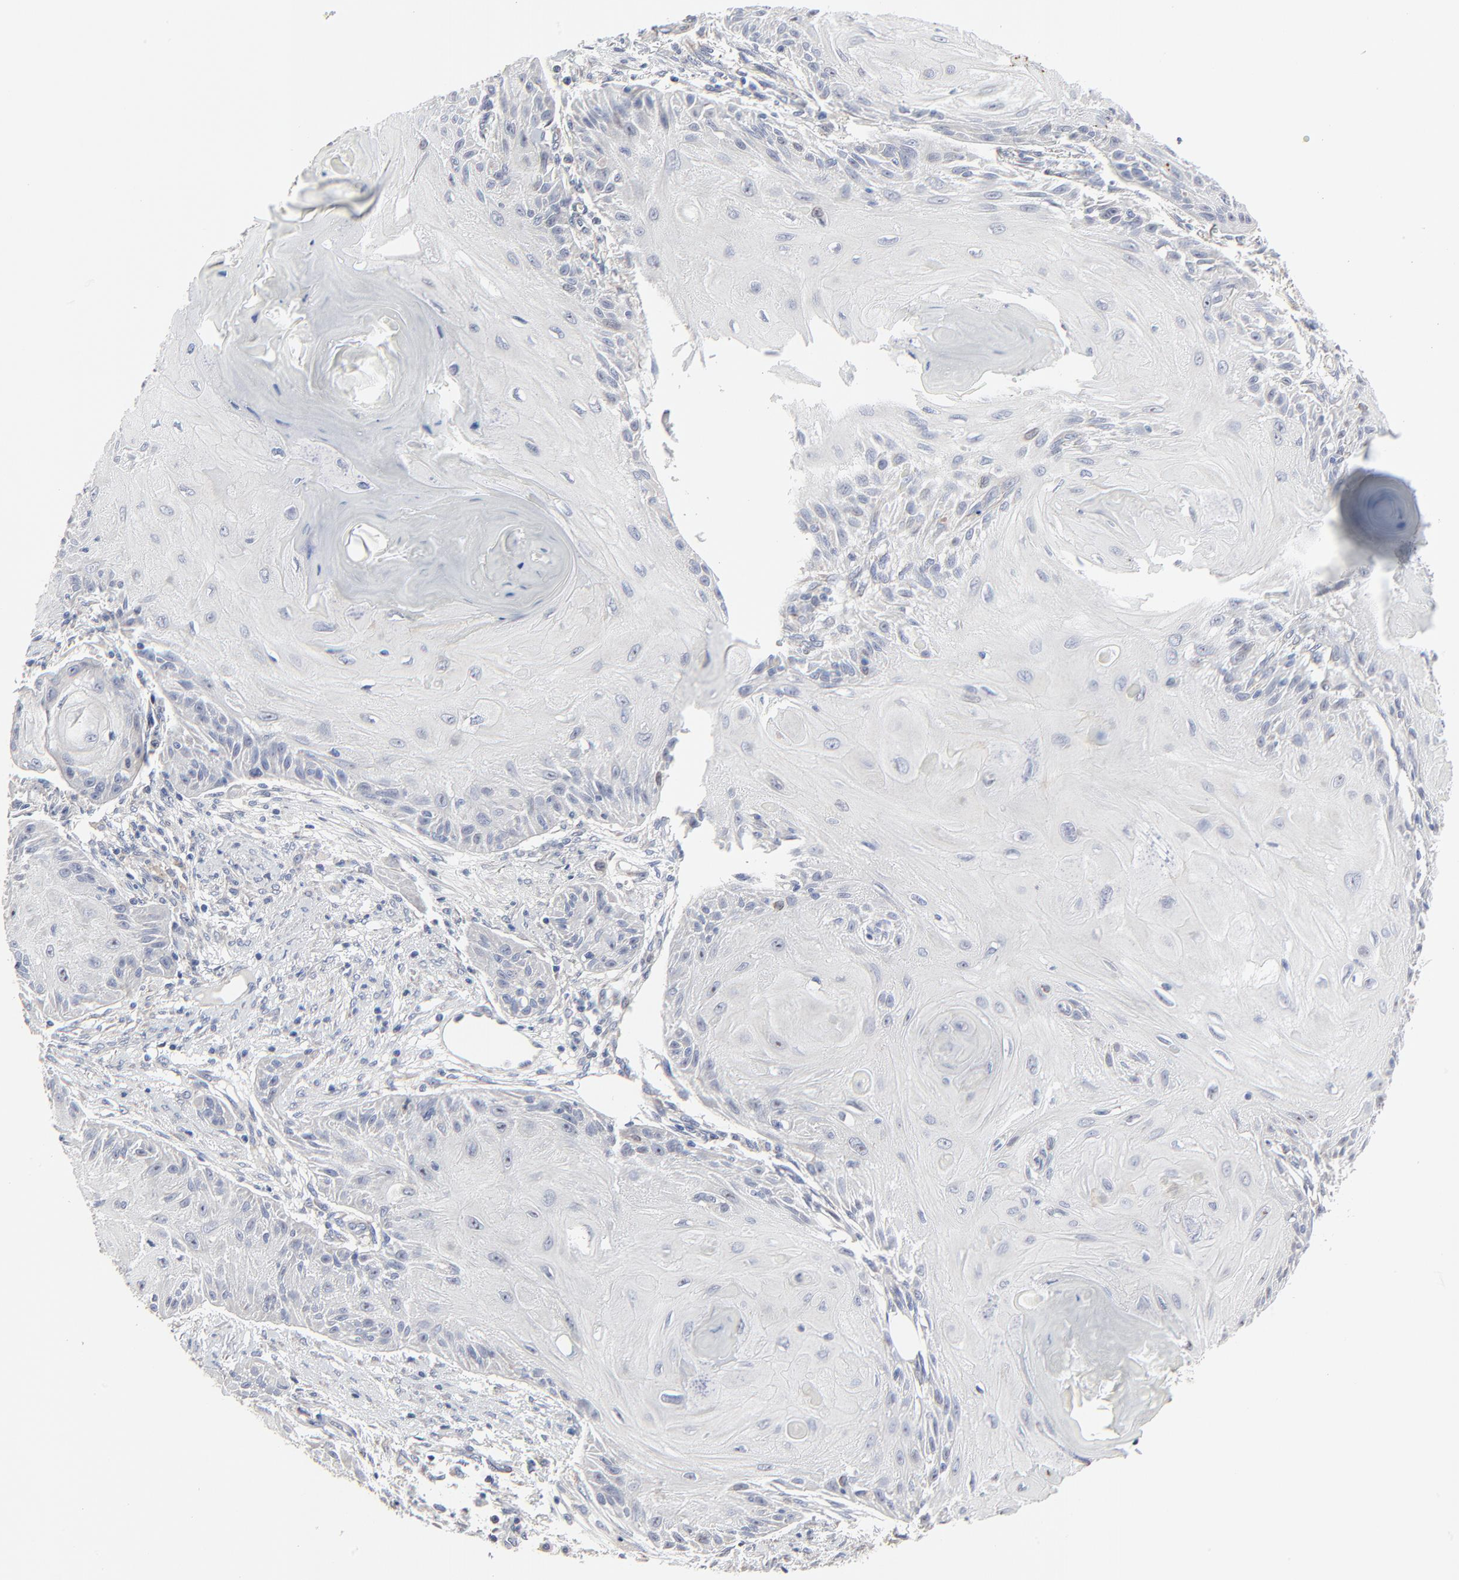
{"staining": {"intensity": "negative", "quantity": "none", "location": "none"}, "tissue": "skin cancer", "cell_type": "Tumor cells", "image_type": "cancer", "snomed": [{"axis": "morphology", "description": "Squamous cell carcinoma, NOS"}, {"axis": "topography", "description": "Skin"}], "caption": "This is an immunohistochemistry photomicrograph of skin cancer. There is no staining in tumor cells.", "gene": "NLGN3", "patient": {"sex": "female", "age": 88}}